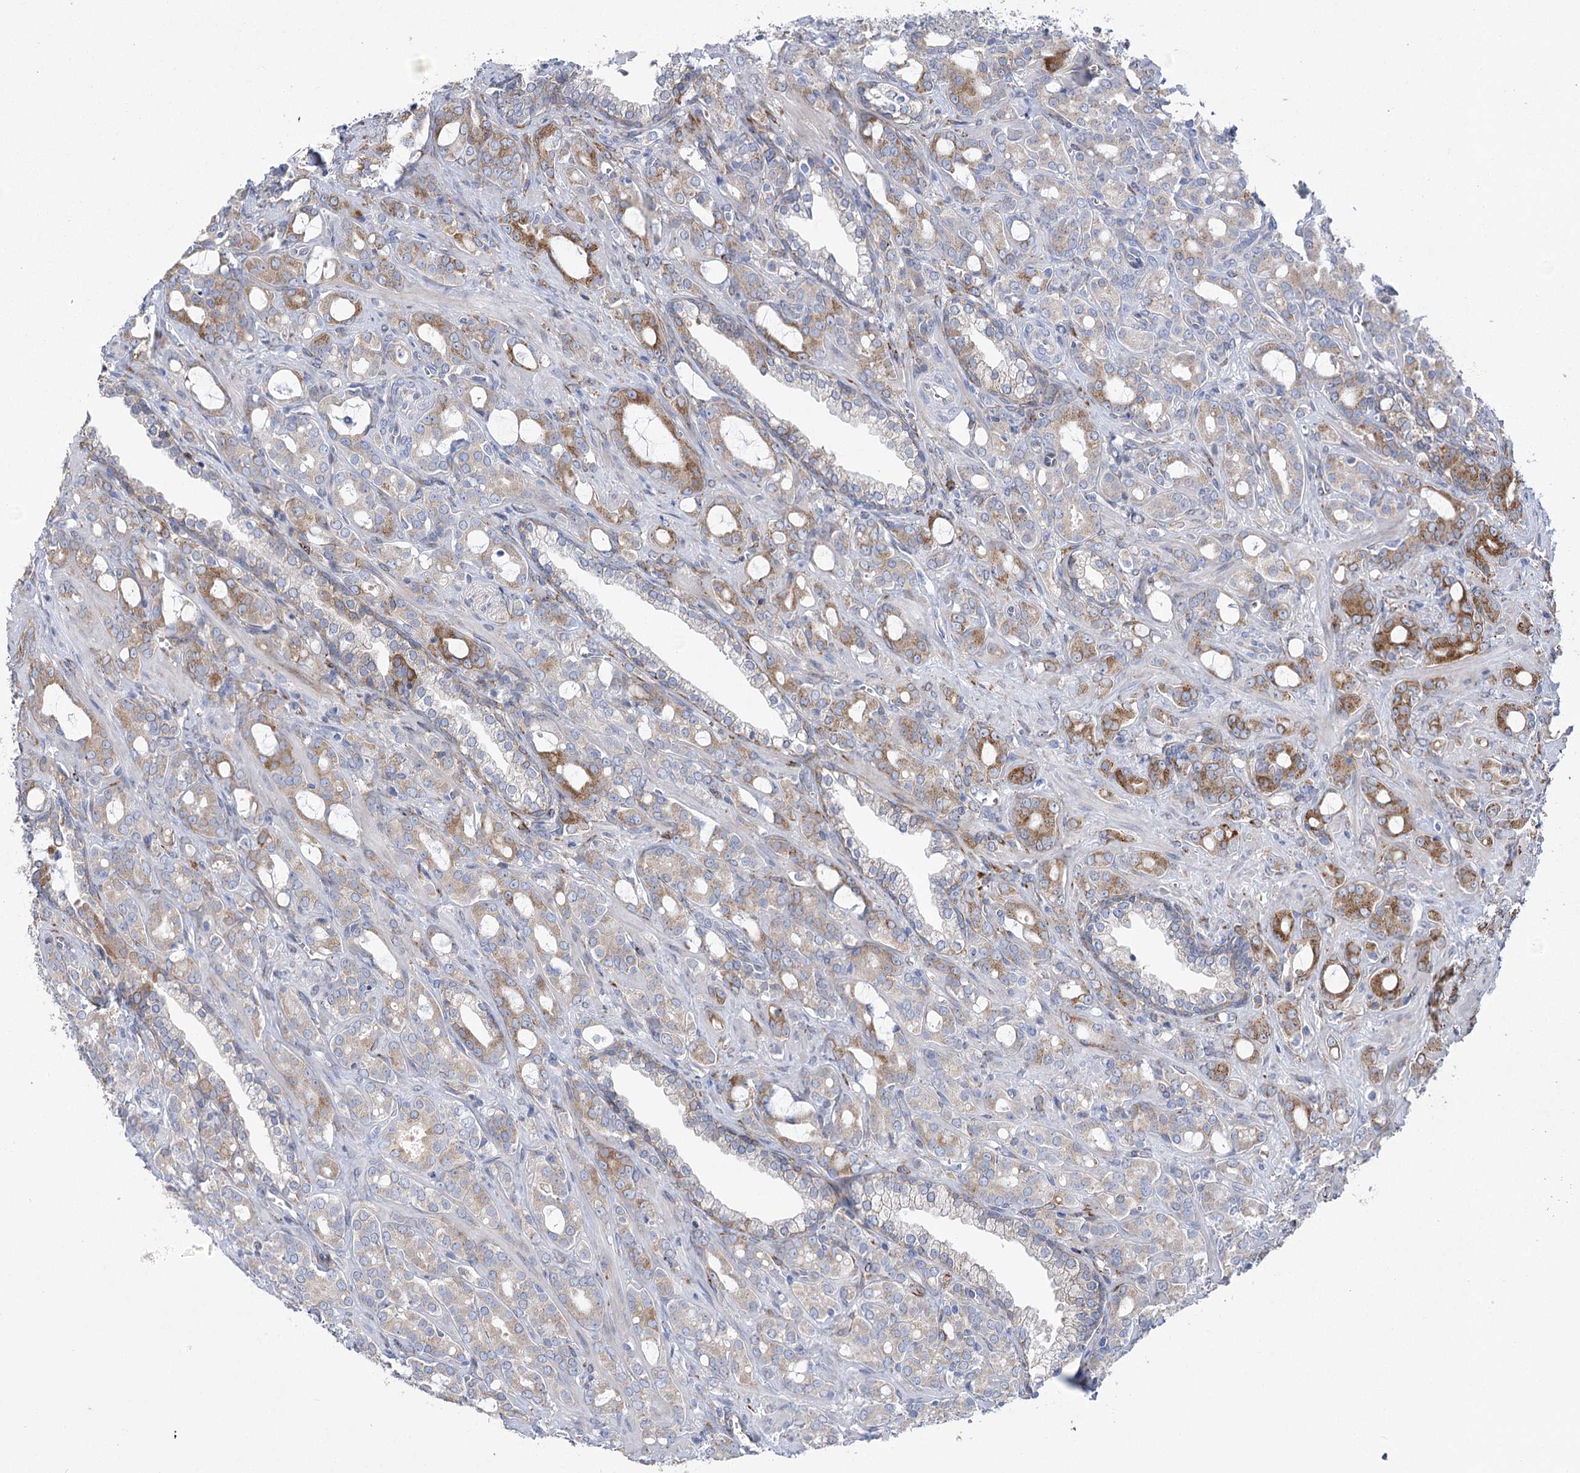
{"staining": {"intensity": "moderate", "quantity": "25%-75%", "location": "cytoplasmic/membranous"}, "tissue": "prostate cancer", "cell_type": "Tumor cells", "image_type": "cancer", "snomed": [{"axis": "morphology", "description": "Adenocarcinoma, High grade"}, {"axis": "topography", "description": "Prostate"}], "caption": "Adenocarcinoma (high-grade) (prostate) stained with DAB (3,3'-diaminobenzidine) IHC reveals medium levels of moderate cytoplasmic/membranous expression in about 25%-75% of tumor cells.", "gene": "YTHDC2", "patient": {"sex": "male", "age": 72}}